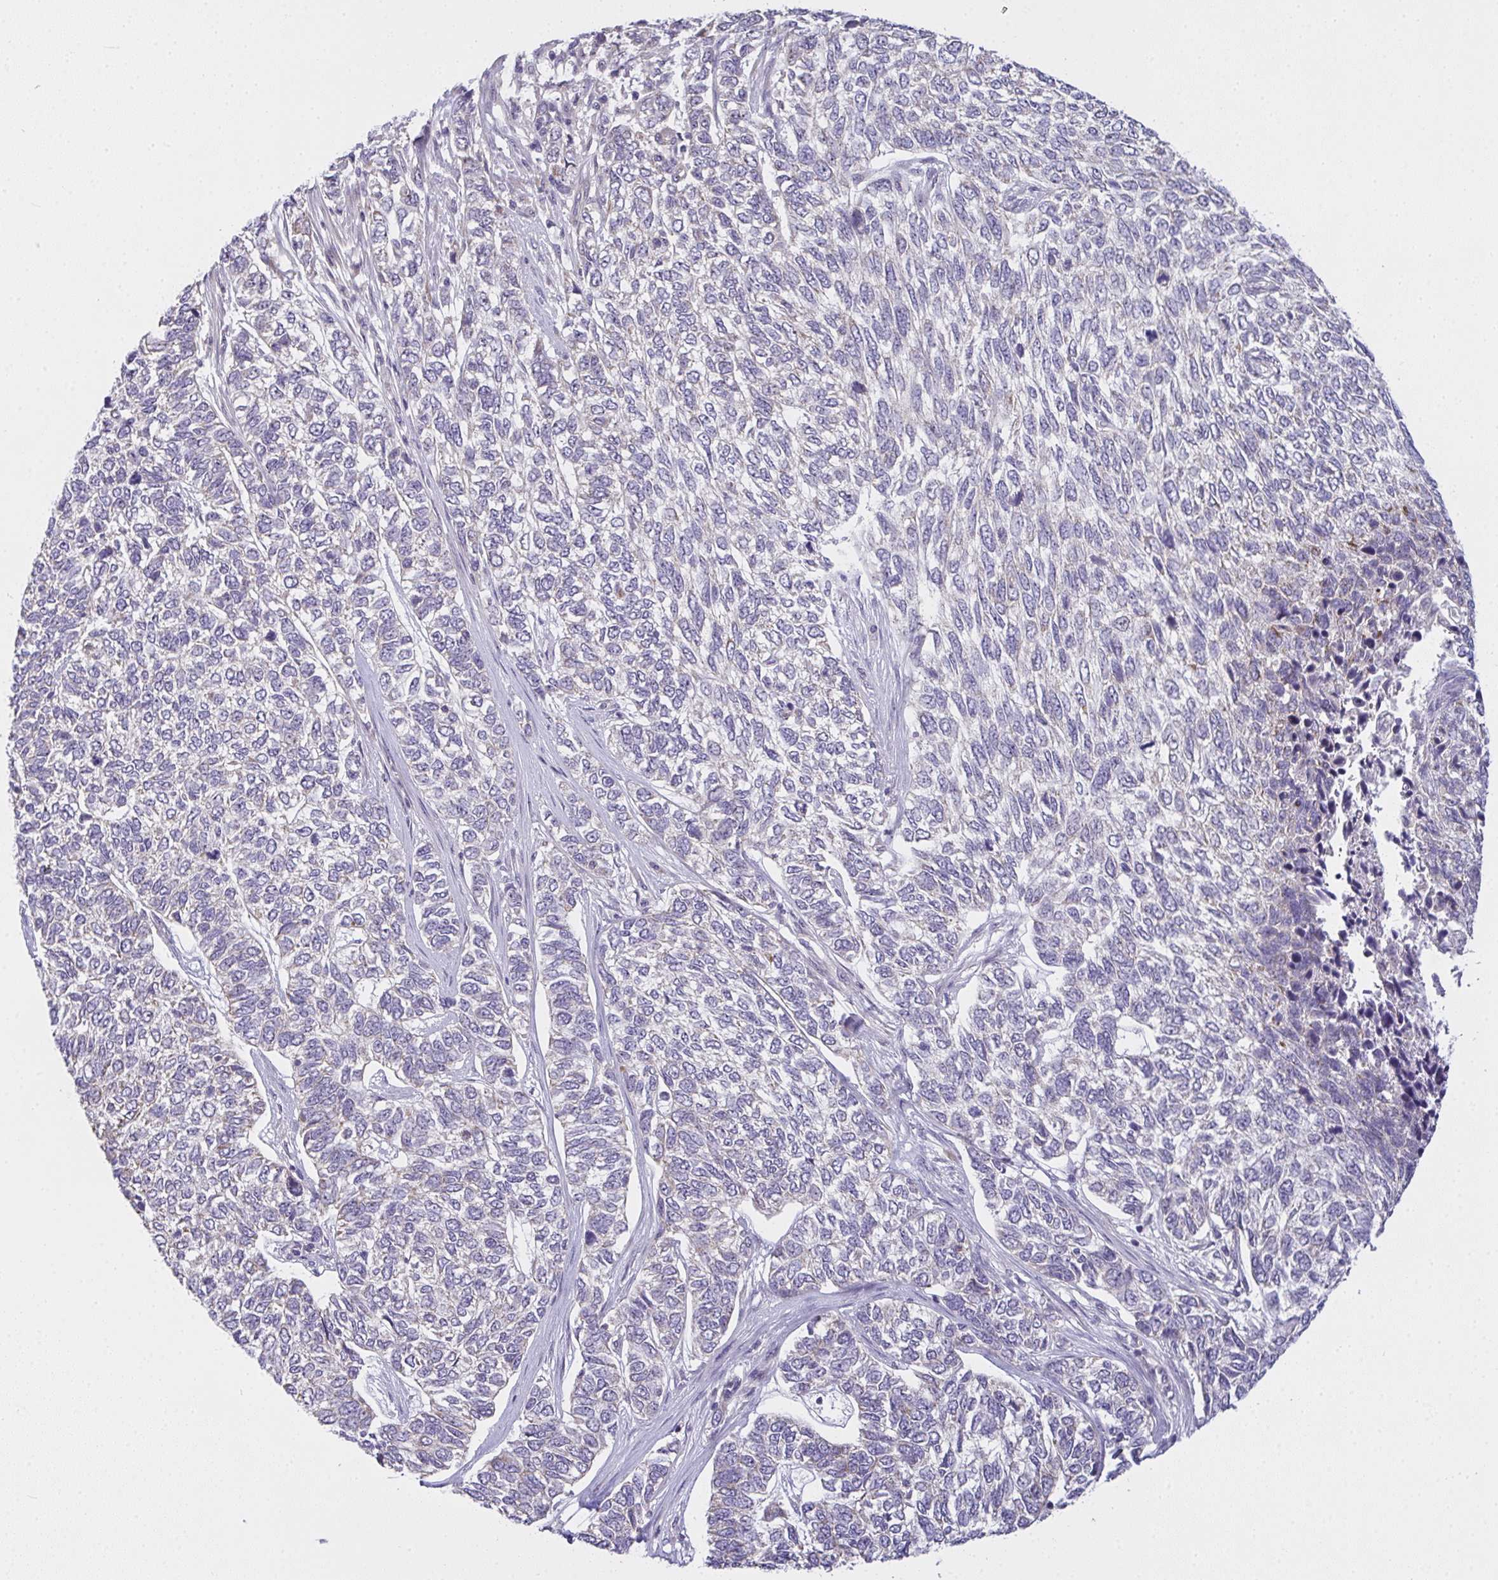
{"staining": {"intensity": "negative", "quantity": "none", "location": "none"}, "tissue": "skin cancer", "cell_type": "Tumor cells", "image_type": "cancer", "snomed": [{"axis": "morphology", "description": "Basal cell carcinoma"}, {"axis": "topography", "description": "Skin"}], "caption": "The micrograph shows no staining of tumor cells in skin cancer (basal cell carcinoma).", "gene": "NT5C1A", "patient": {"sex": "female", "age": 65}}